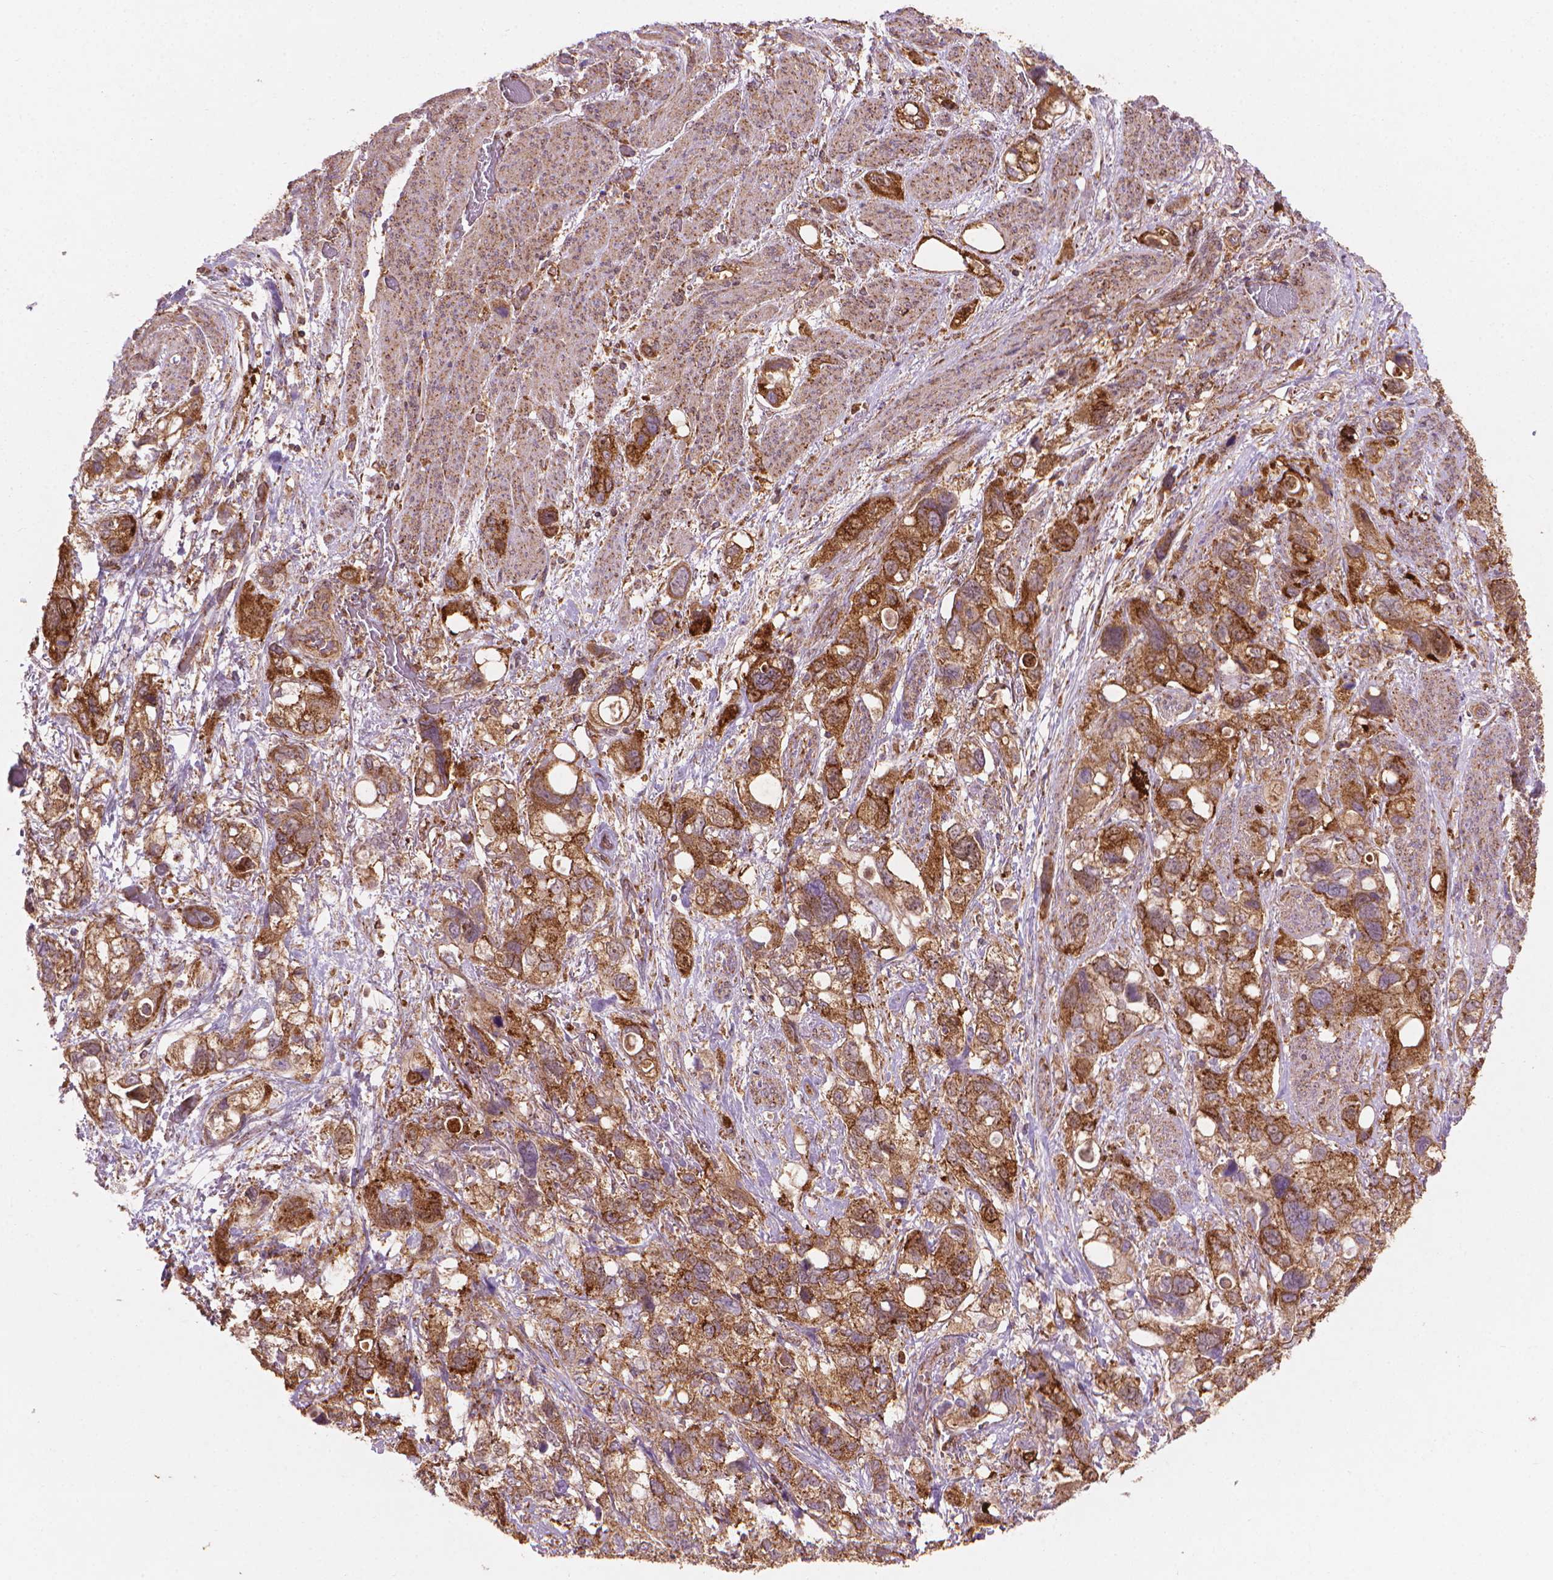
{"staining": {"intensity": "moderate", "quantity": ">75%", "location": "cytoplasmic/membranous"}, "tissue": "stomach cancer", "cell_type": "Tumor cells", "image_type": "cancer", "snomed": [{"axis": "morphology", "description": "Adenocarcinoma, NOS"}, {"axis": "topography", "description": "Stomach, upper"}], "caption": "The micrograph exhibits staining of adenocarcinoma (stomach), revealing moderate cytoplasmic/membranous protein staining (brown color) within tumor cells.", "gene": "VARS2", "patient": {"sex": "female", "age": 81}}